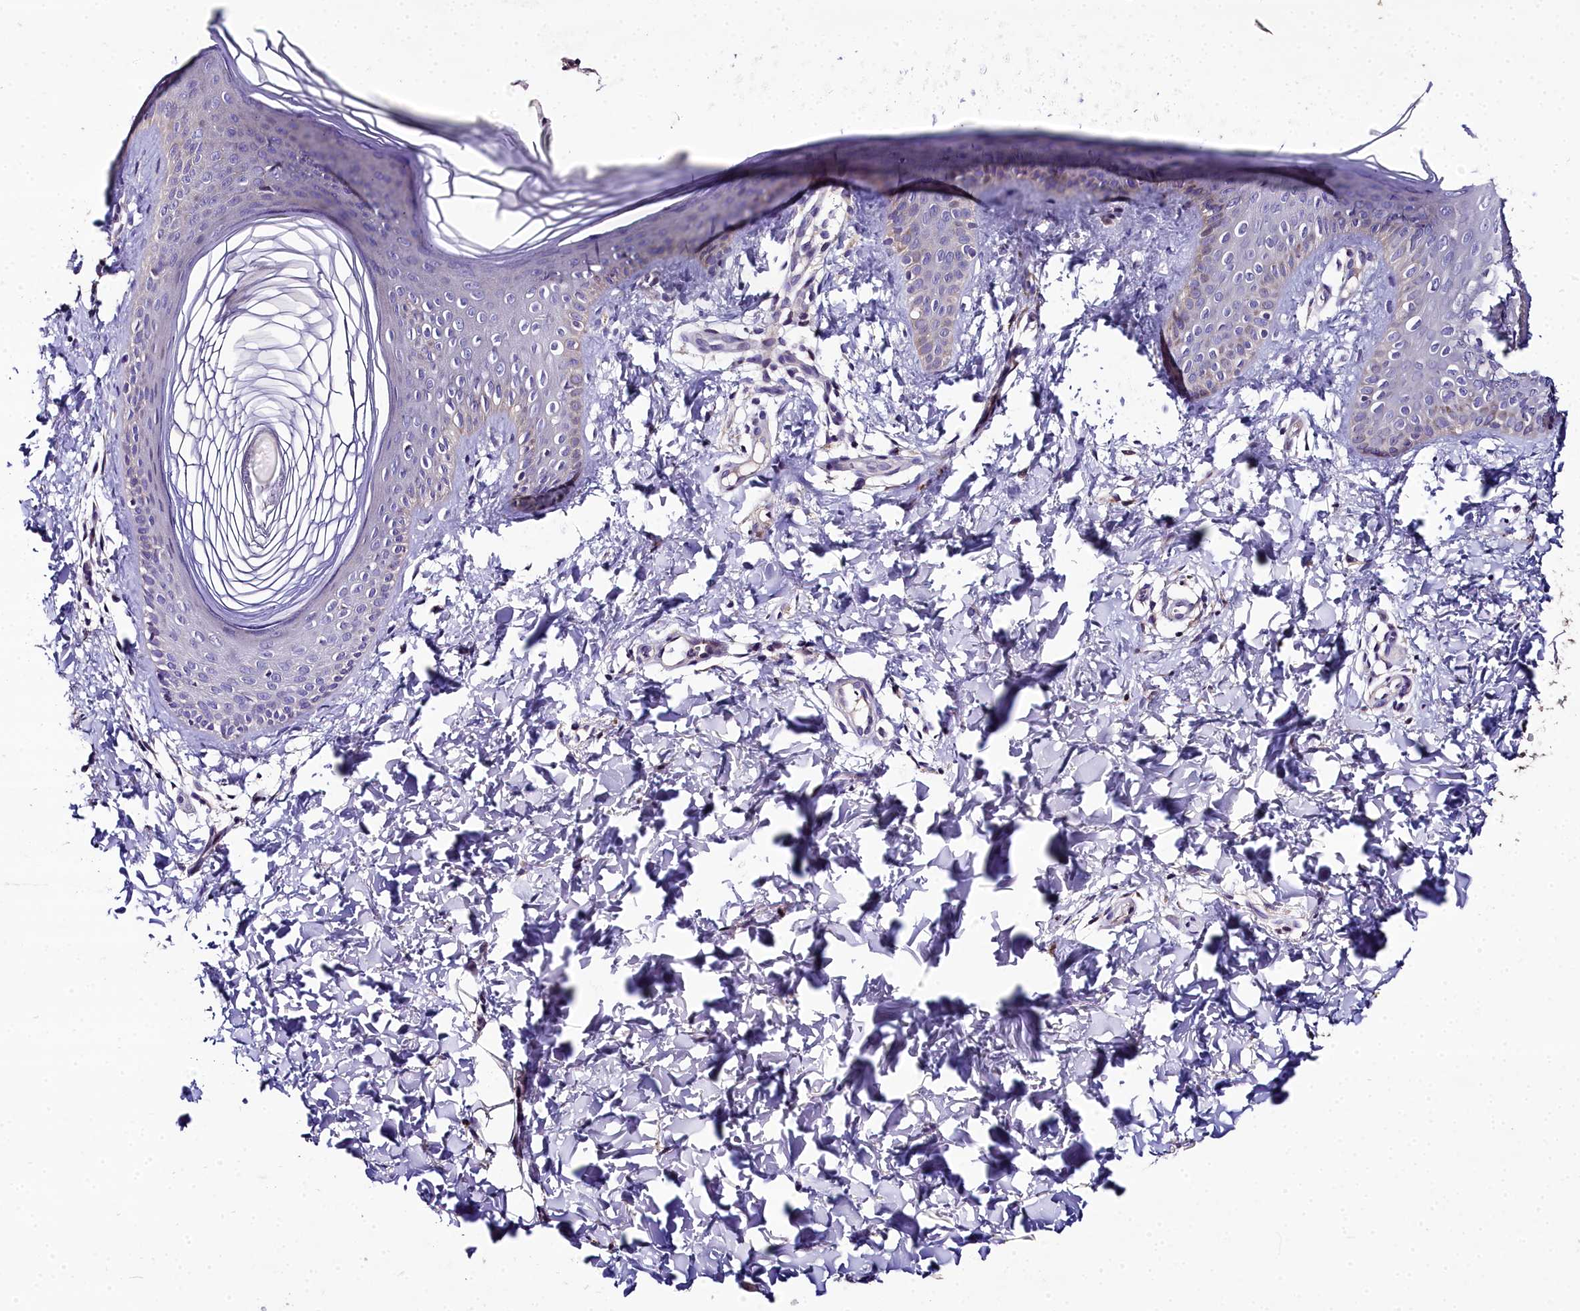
{"staining": {"intensity": "moderate", "quantity": "25%-75%", "location": "cytoplasmic/membranous"}, "tissue": "skin", "cell_type": "Epidermal cells", "image_type": "normal", "snomed": [{"axis": "morphology", "description": "Normal tissue, NOS"}, {"axis": "morphology", "description": "Inflammation, NOS"}, {"axis": "topography", "description": "Soft tissue"}, {"axis": "topography", "description": "Anal"}], "caption": "Immunohistochemistry (IHC) (DAB) staining of benign skin reveals moderate cytoplasmic/membranous protein staining in about 25%-75% of epidermal cells.", "gene": "NT5M", "patient": {"sex": "female", "age": 15}}